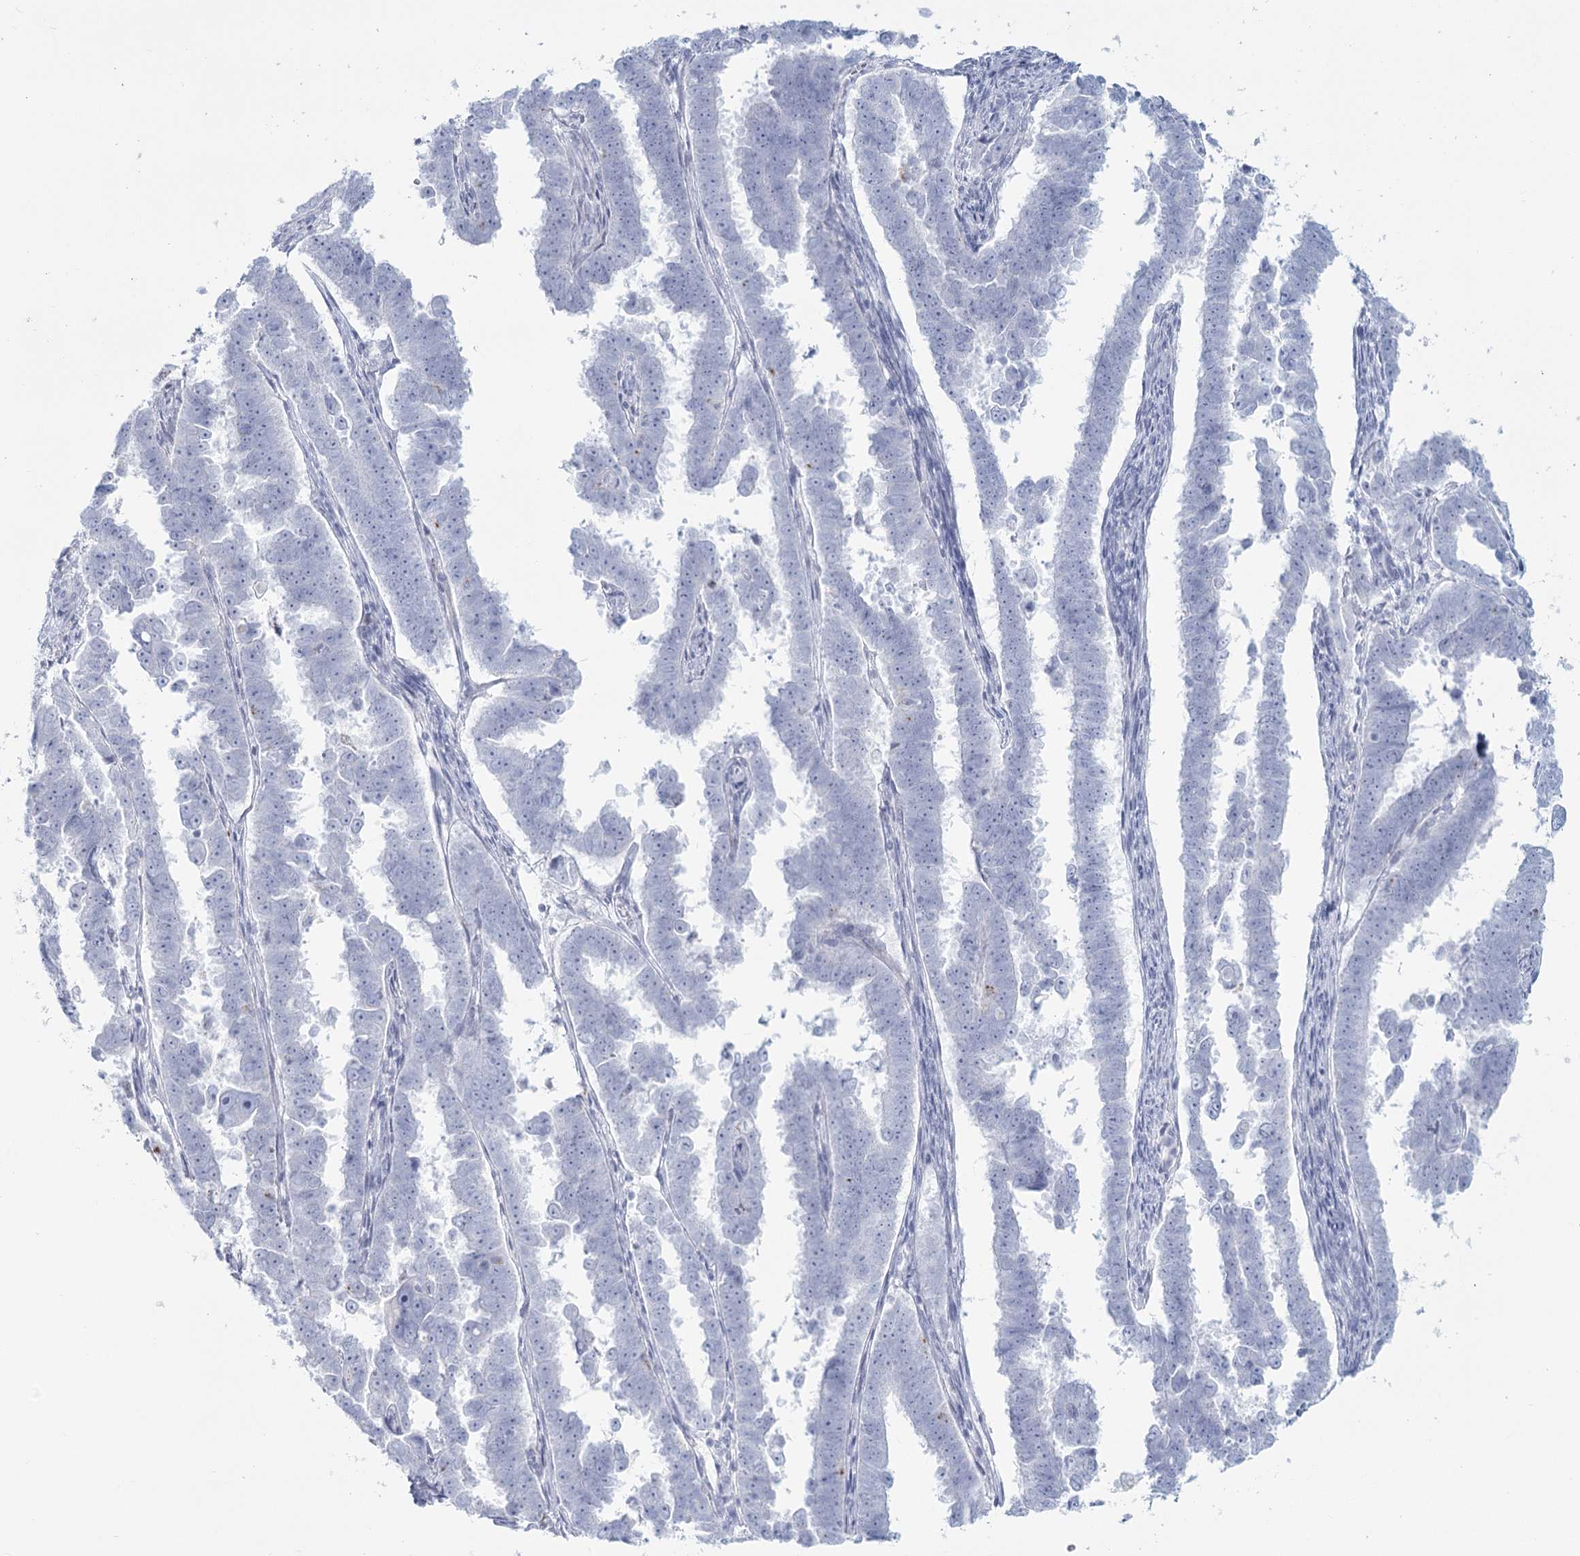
{"staining": {"intensity": "negative", "quantity": "none", "location": "none"}, "tissue": "endometrial cancer", "cell_type": "Tumor cells", "image_type": "cancer", "snomed": [{"axis": "morphology", "description": "Adenocarcinoma, NOS"}, {"axis": "topography", "description": "Endometrium"}], "caption": "Tumor cells show no significant protein staining in endometrial adenocarcinoma. Brightfield microscopy of immunohistochemistry (IHC) stained with DAB (3,3'-diaminobenzidine) (brown) and hematoxylin (blue), captured at high magnification.", "gene": "SLC6A19", "patient": {"sex": "female", "age": 75}}